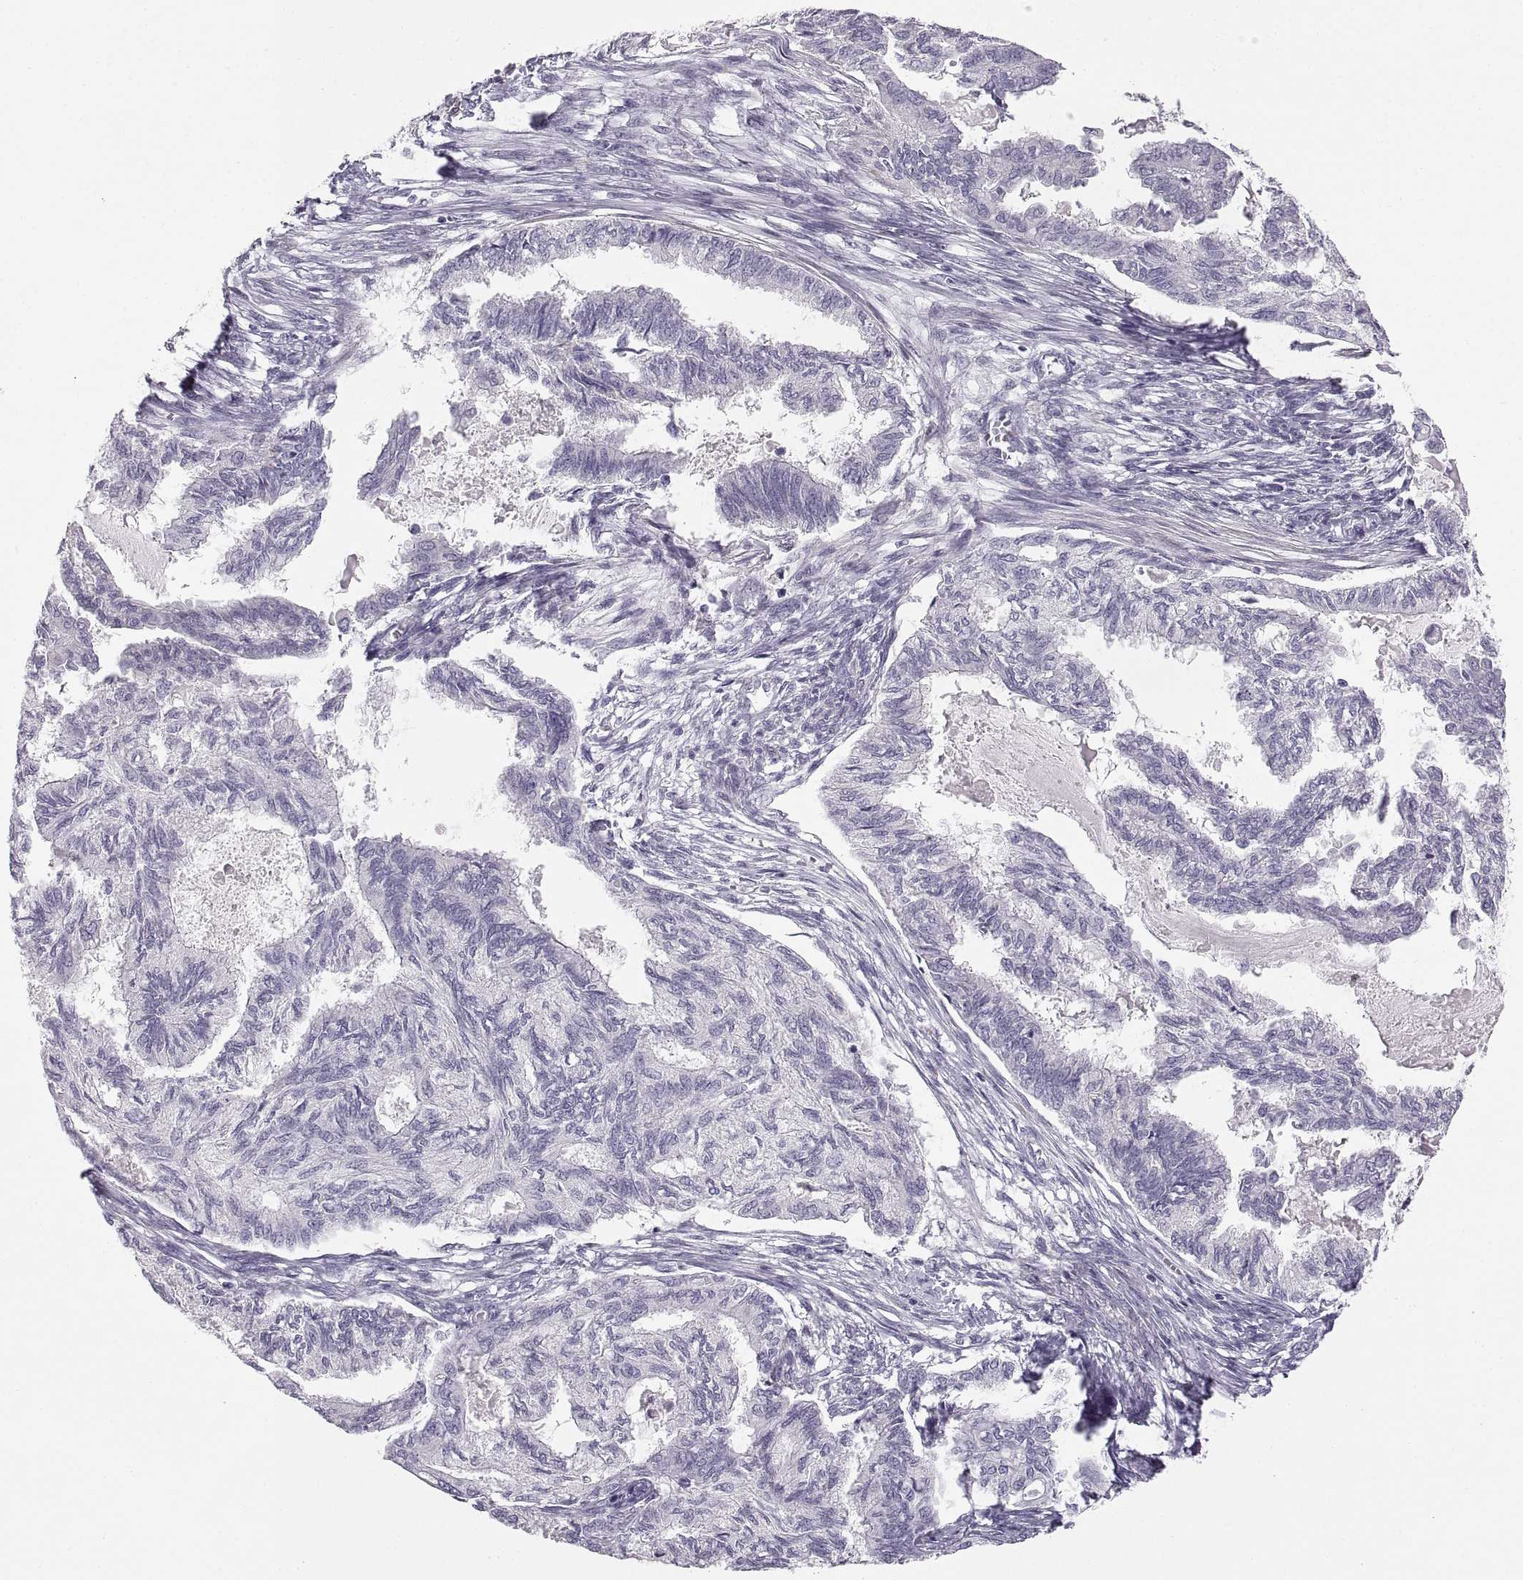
{"staining": {"intensity": "negative", "quantity": "none", "location": "none"}, "tissue": "endometrial cancer", "cell_type": "Tumor cells", "image_type": "cancer", "snomed": [{"axis": "morphology", "description": "Adenocarcinoma, NOS"}, {"axis": "topography", "description": "Endometrium"}], "caption": "Immunohistochemical staining of human adenocarcinoma (endometrial) shows no significant expression in tumor cells. (DAB (3,3'-diaminobenzidine) immunohistochemistry (IHC), high magnification).", "gene": "COL9A3", "patient": {"sex": "female", "age": 86}}